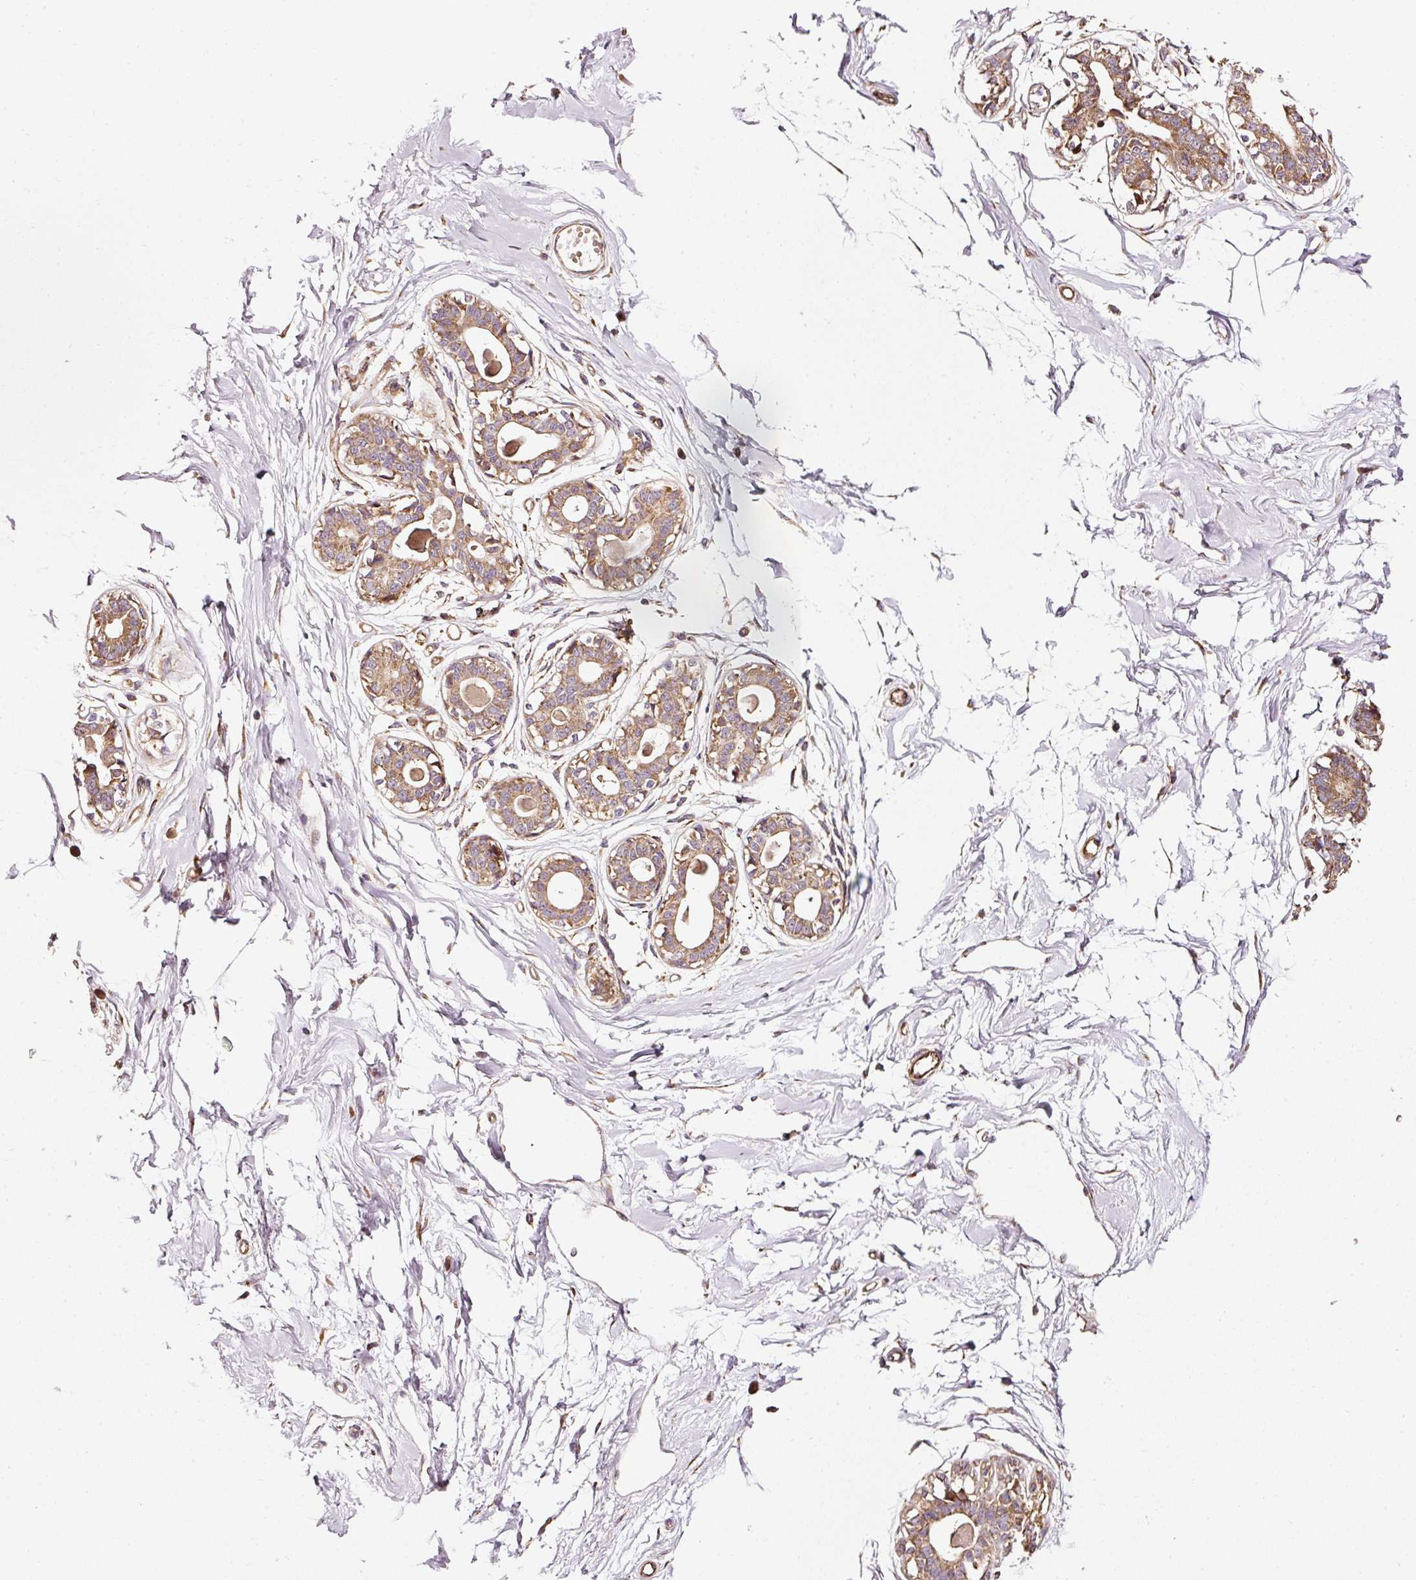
{"staining": {"intensity": "negative", "quantity": "none", "location": "none"}, "tissue": "breast", "cell_type": "Adipocytes", "image_type": "normal", "snomed": [{"axis": "morphology", "description": "Normal tissue, NOS"}, {"axis": "topography", "description": "Breast"}], "caption": "Immunohistochemistry (IHC) photomicrograph of unremarkable breast: breast stained with DAB reveals no significant protein expression in adipocytes.", "gene": "ISCU", "patient": {"sex": "female", "age": 45}}